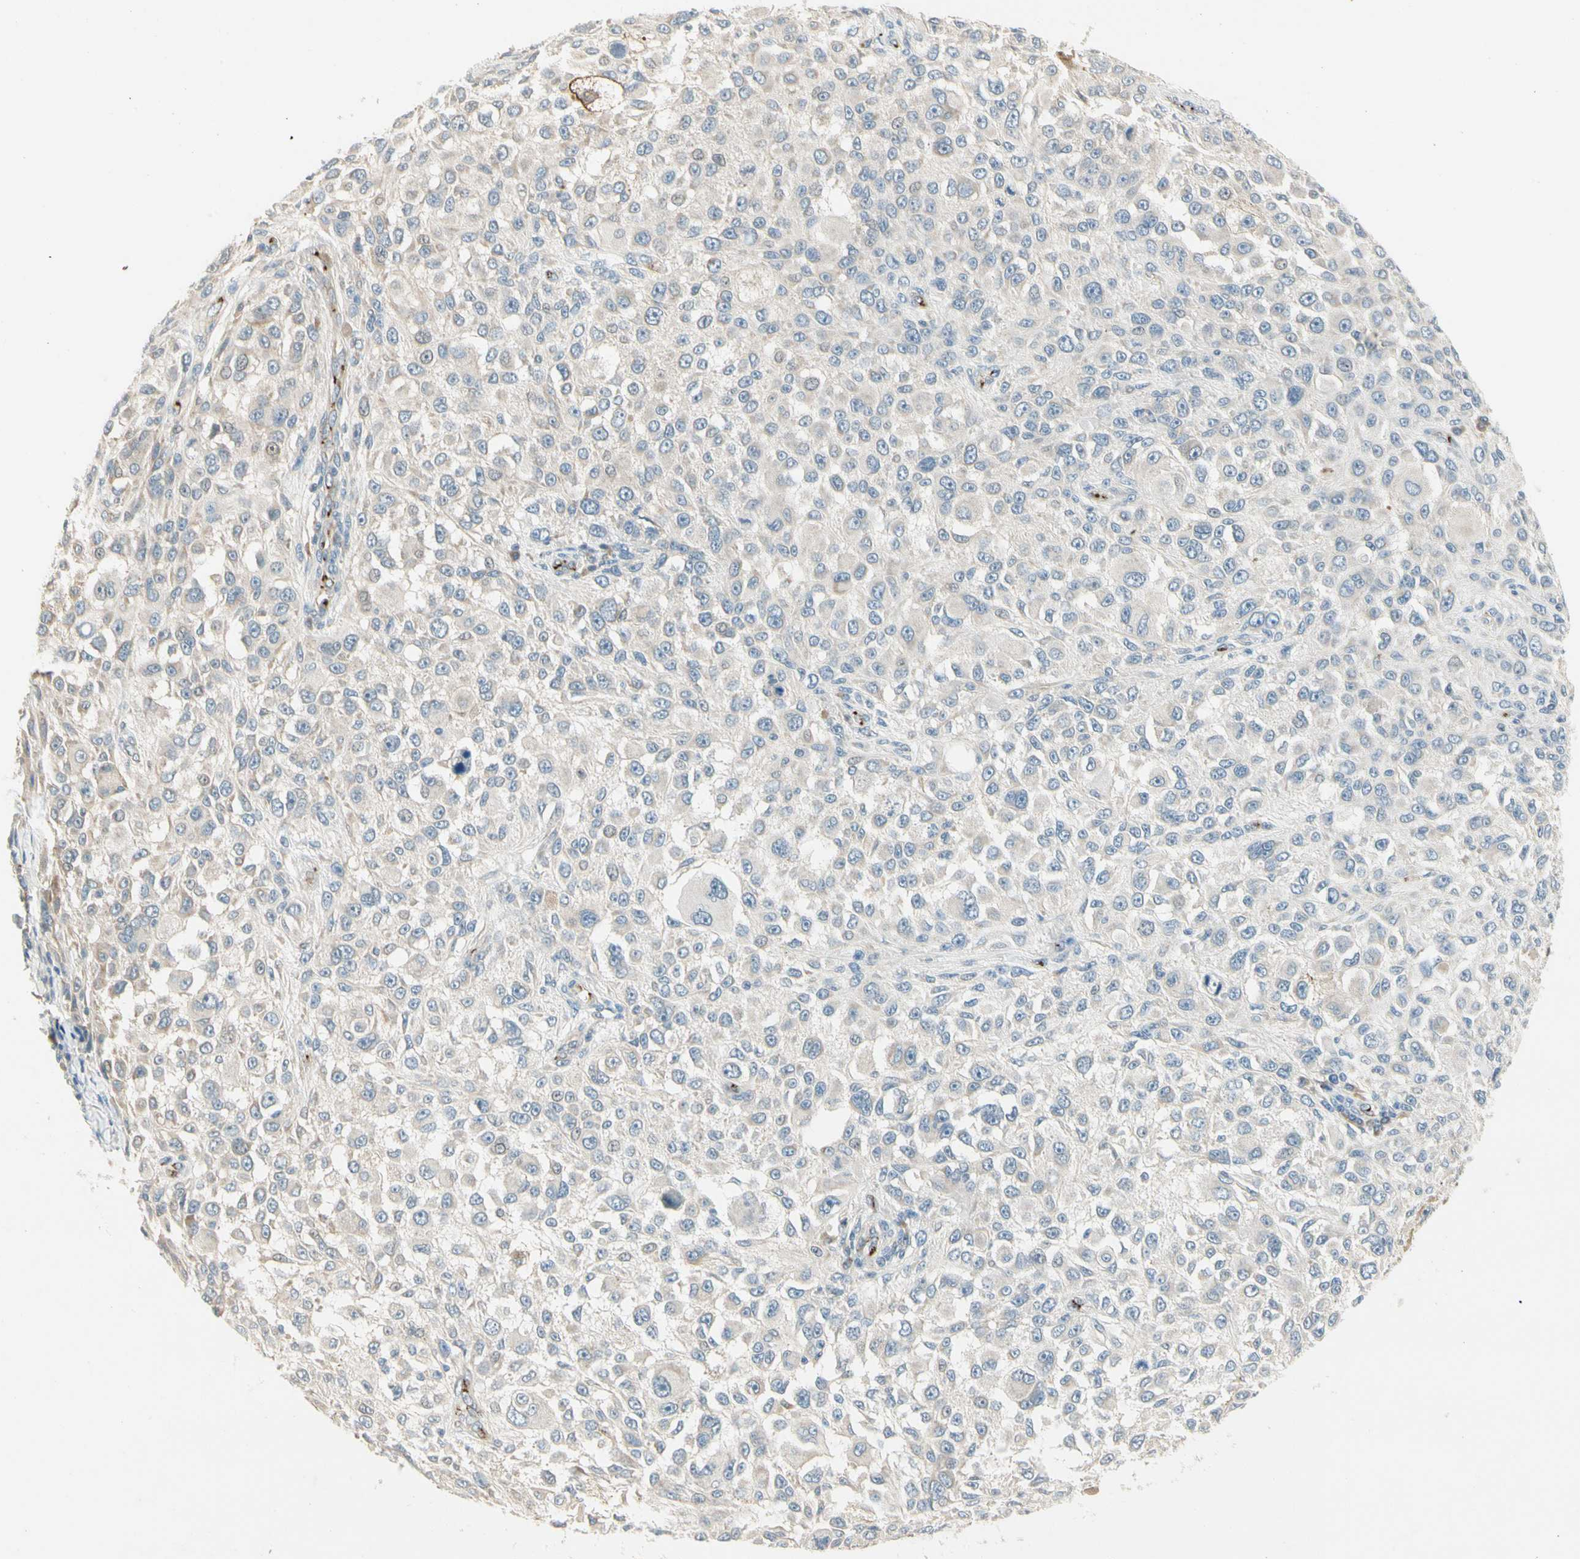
{"staining": {"intensity": "weak", "quantity": "<25%", "location": "cytoplasmic/membranous"}, "tissue": "melanoma", "cell_type": "Tumor cells", "image_type": "cancer", "snomed": [{"axis": "morphology", "description": "Necrosis, NOS"}, {"axis": "morphology", "description": "Malignant melanoma, NOS"}, {"axis": "topography", "description": "Skin"}], "caption": "The immunohistochemistry (IHC) micrograph has no significant staining in tumor cells of melanoma tissue.", "gene": "MANSC1", "patient": {"sex": "female", "age": 87}}